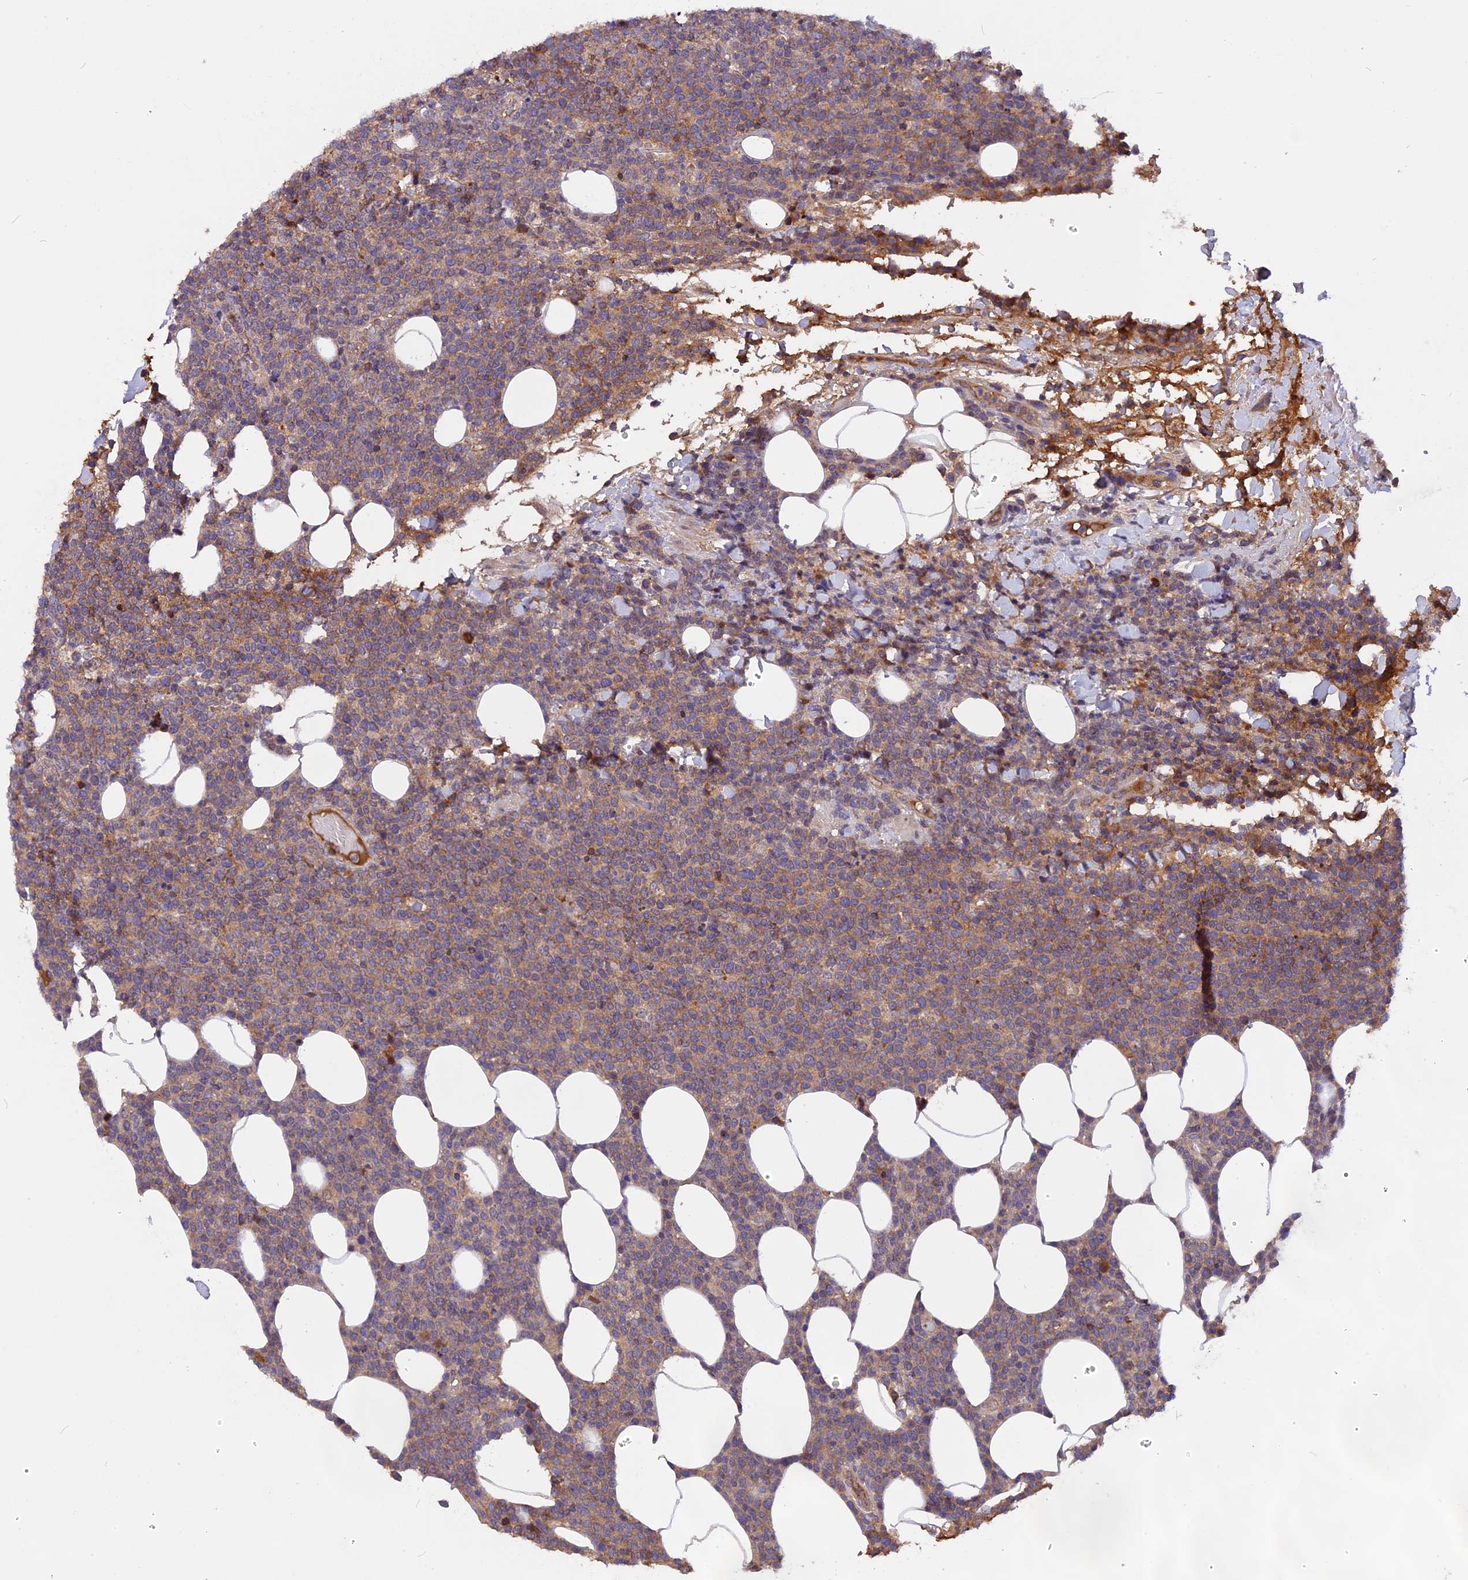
{"staining": {"intensity": "weak", "quantity": "25%-75%", "location": "cytoplasmic/membranous"}, "tissue": "lymphoma", "cell_type": "Tumor cells", "image_type": "cancer", "snomed": [{"axis": "morphology", "description": "Malignant lymphoma, non-Hodgkin's type, High grade"}, {"axis": "topography", "description": "Lymph node"}], "caption": "Protein staining displays weak cytoplasmic/membranous staining in about 25%-75% of tumor cells in lymphoma. The protein of interest is stained brown, and the nuclei are stained in blue (DAB IHC with brightfield microscopy, high magnification).", "gene": "MARK4", "patient": {"sex": "male", "age": 61}}